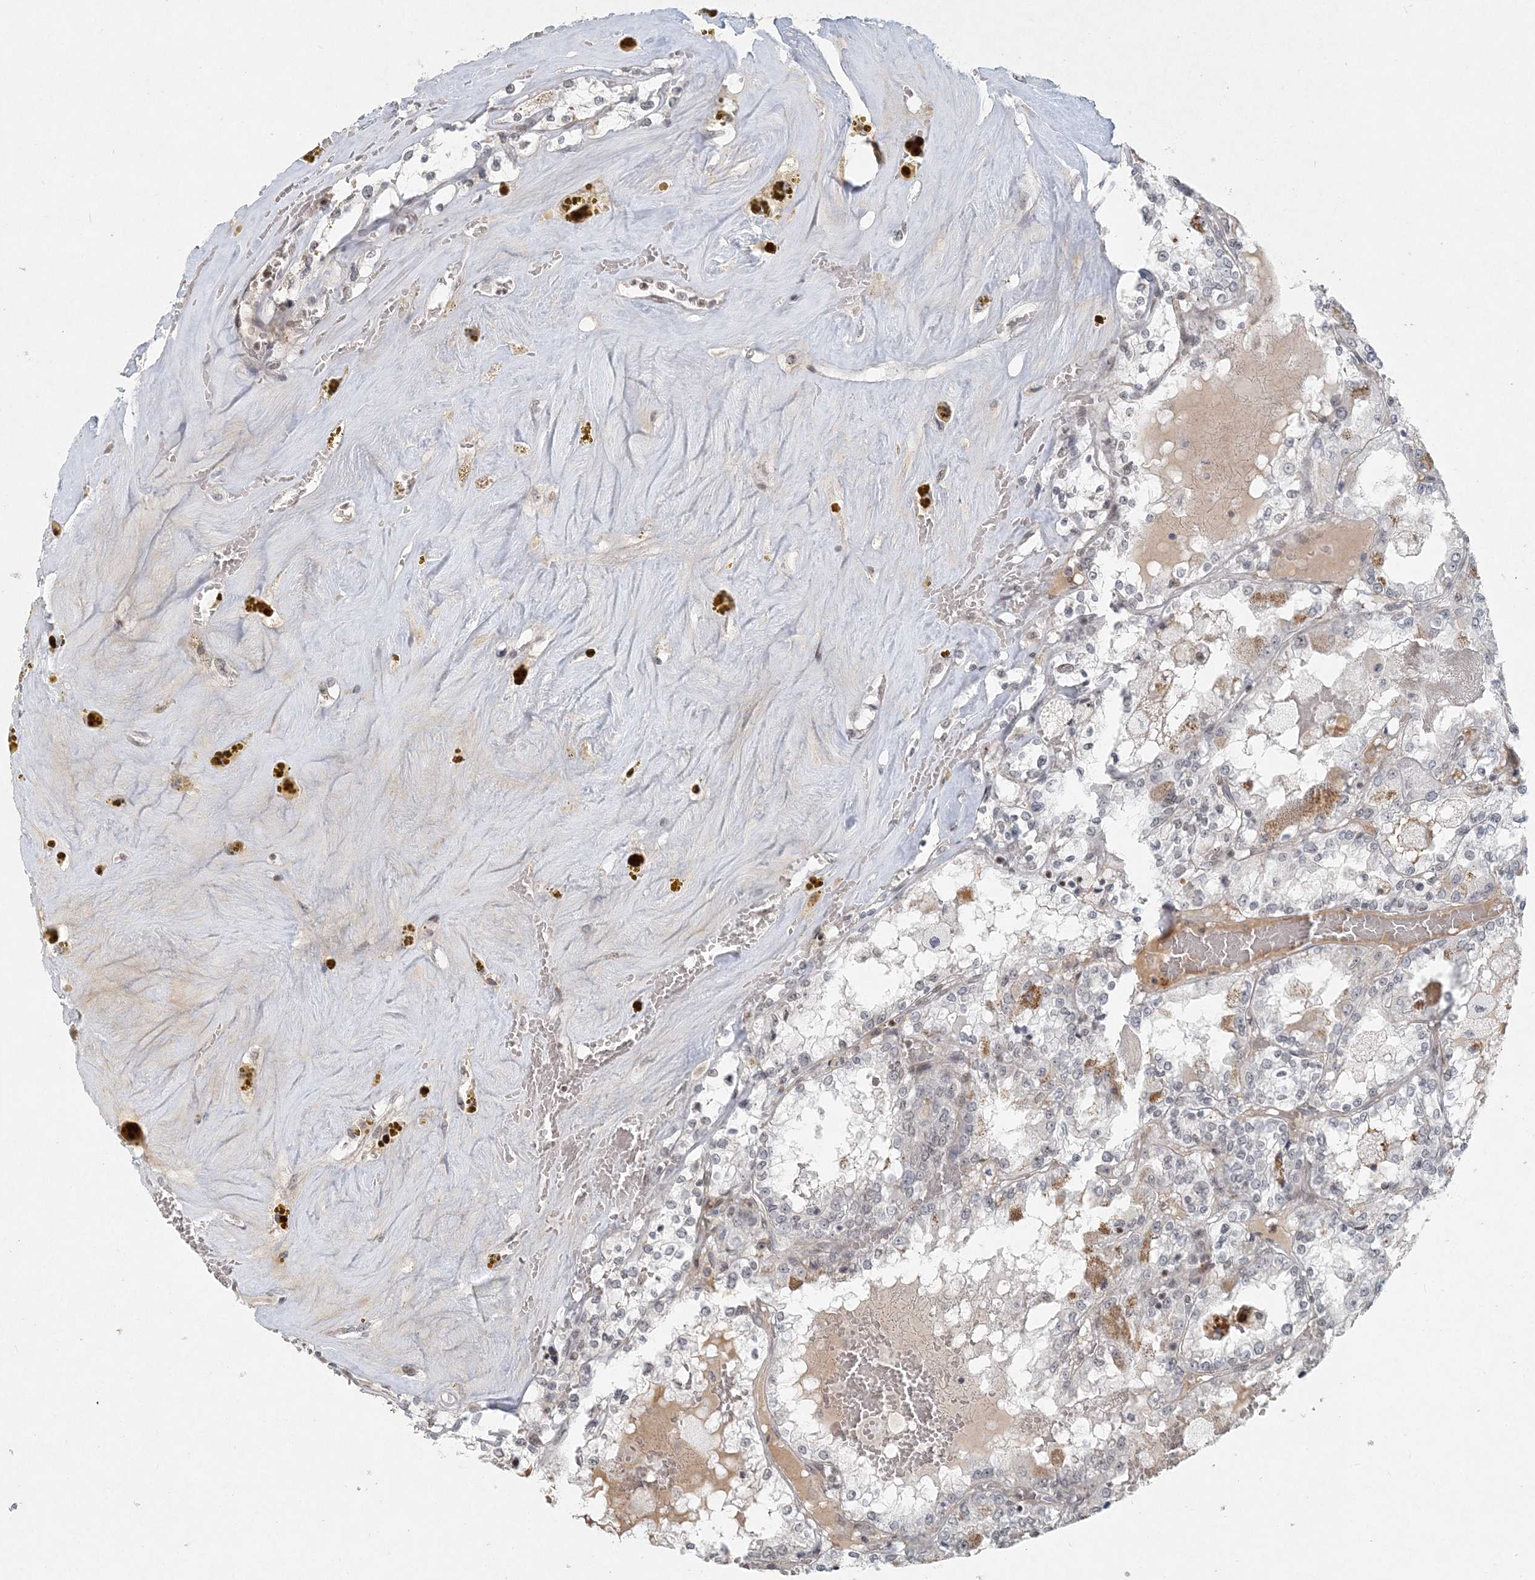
{"staining": {"intensity": "negative", "quantity": "none", "location": "none"}, "tissue": "renal cancer", "cell_type": "Tumor cells", "image_type": "cancer", "snomed": [{"axis": "morphology", "description": "Adenocarcinoma, NOS"}, {"axis": "topography", "description": "Kidney"}], "caption": "Tumor cells are negative for brown protein staining in renal cancer.", "gene": "BAZ1B", "patient": {"sex": "female", "age": 56}}